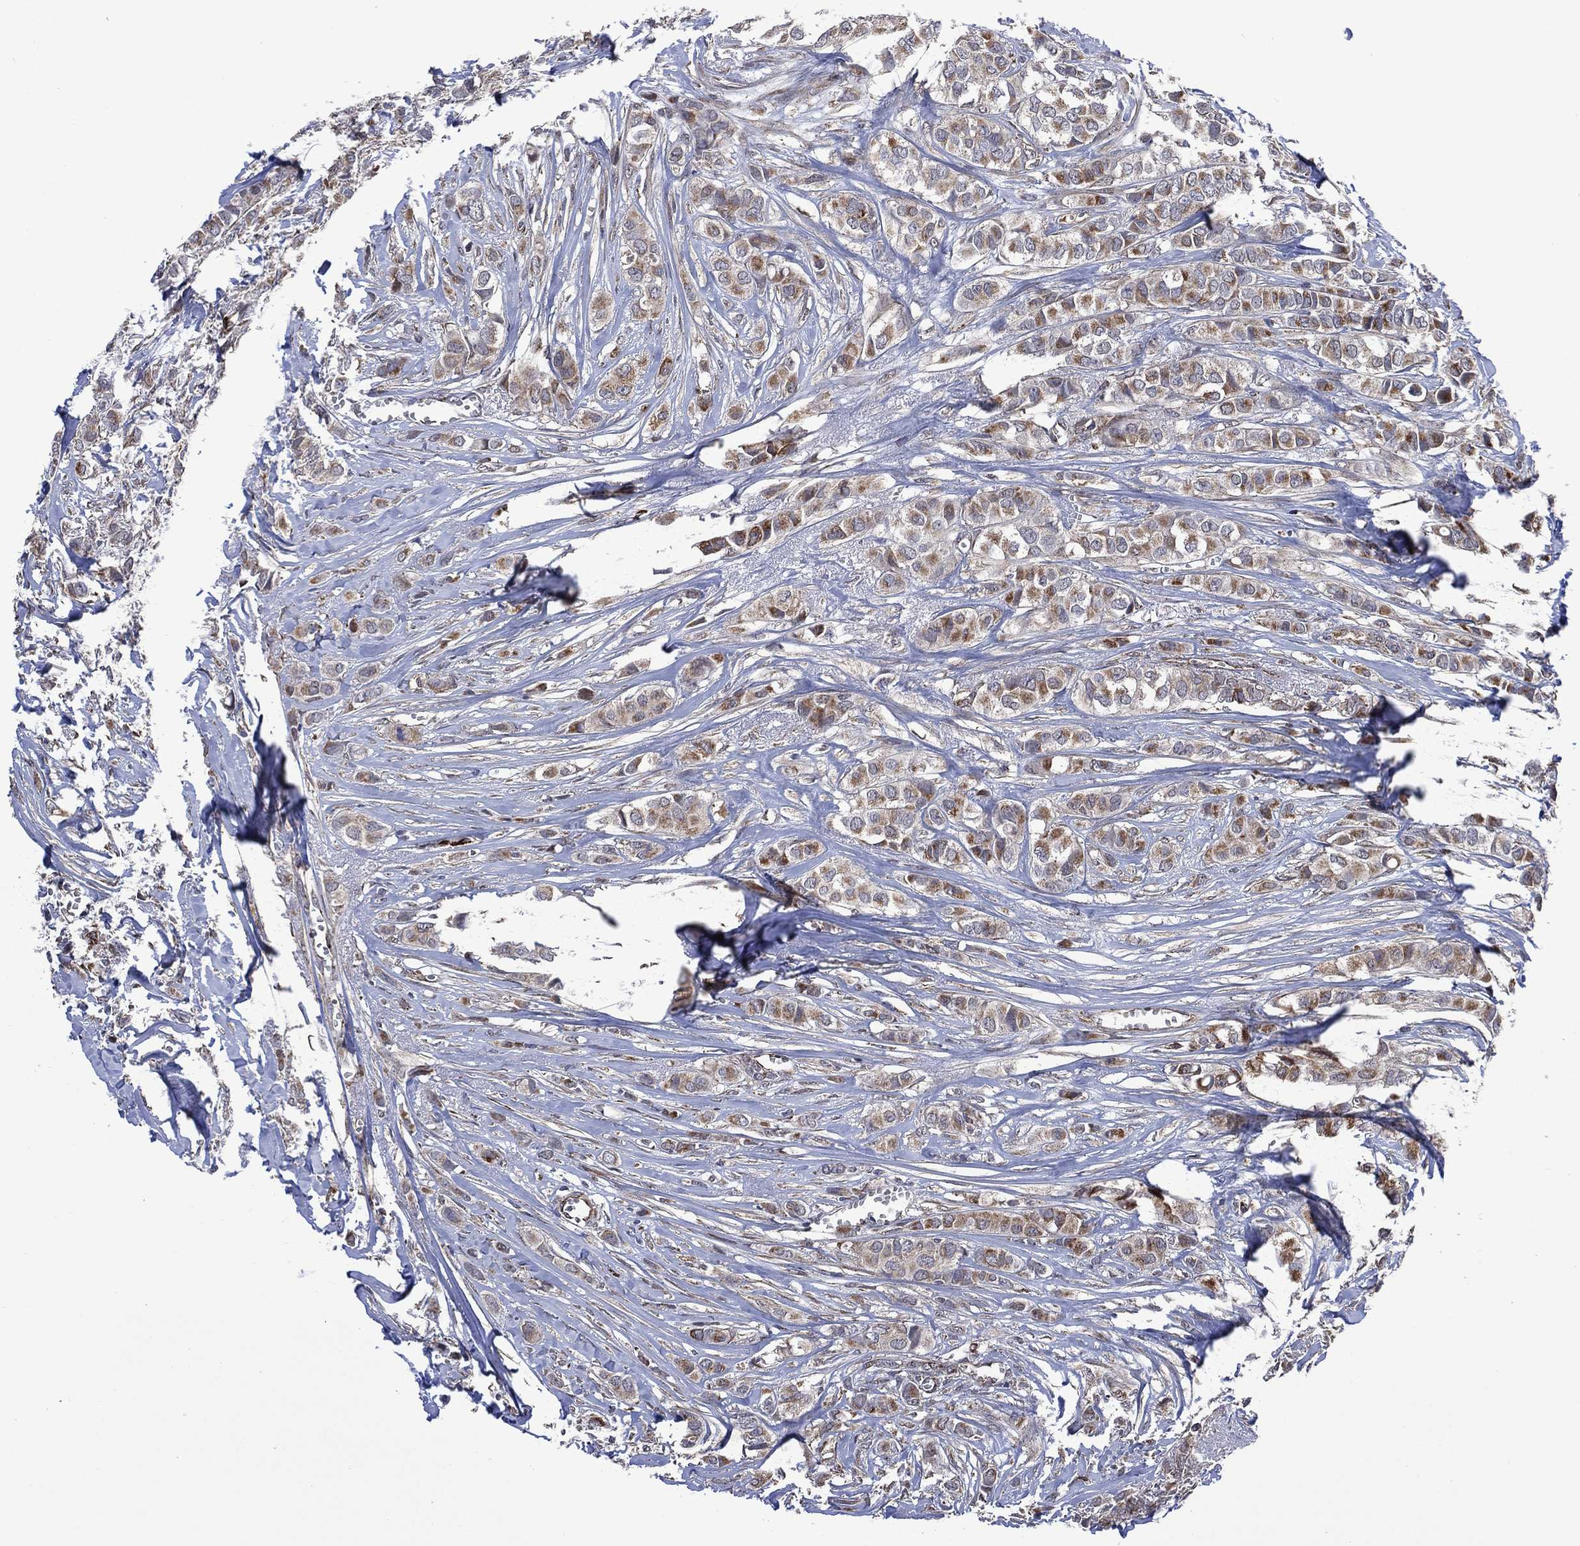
{"staining": {"intensity": "weak", "quantity": ">75%", "location": "cytoplasmic/membranous"}, "tissue": "breast cancer", "cell_type": "Tumor cells", "image_type": "cancer", "snomed": [{"axis": "morphology", "description": "Duct carcinoma"}, {"axis": "topography", "description": "Breast"}], "caption": "Immunohistochemical staining of human invasive ductal carcinoma (breast) exhibits low levels of weak cytoplasmic/membranous staining in about >75% of tumor cells. (DAB IHC, brown staining for protein, blue staining for nuclei).", "gene": "HTD2", "patient": {"sex": "female", "age": 85}}